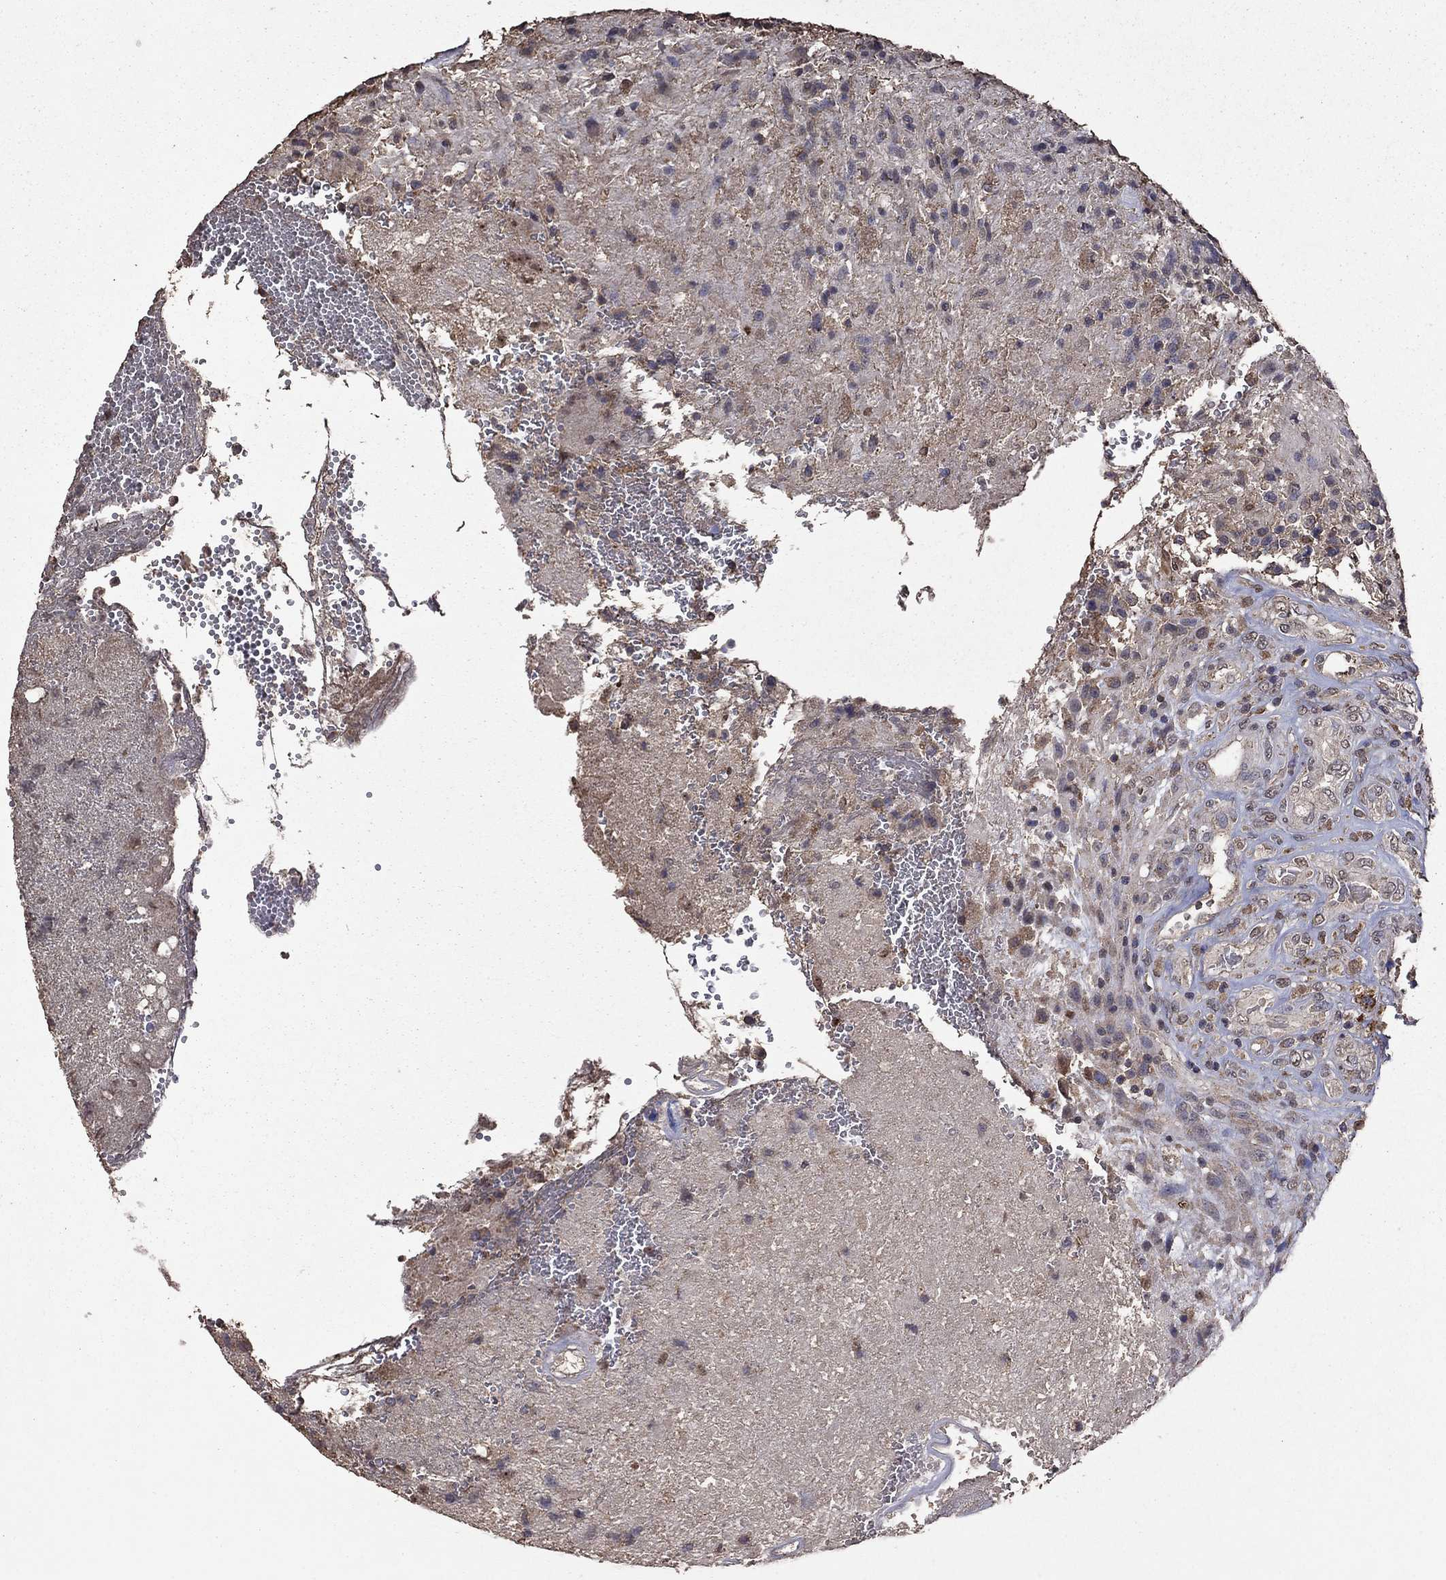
{"staining": {"intensity": "negative", "quantity": "none", "location": "none"}, "tissue": "glioma", "cell_type": "Tumor cells", "image_type": "cancer", "snomed": [{"axis": "morphology", "description": "Glioma, malignant, High grade"}, {"axis": "topography", "description": "Brain"}], "caption": "The micrograph exhibits no staining of tumor cells in glioma. (Brightfield microscopy of DAB IHC at high magnification).", "gene": "SERPINA5", "patient": {"sex": "male", "age": 56}}